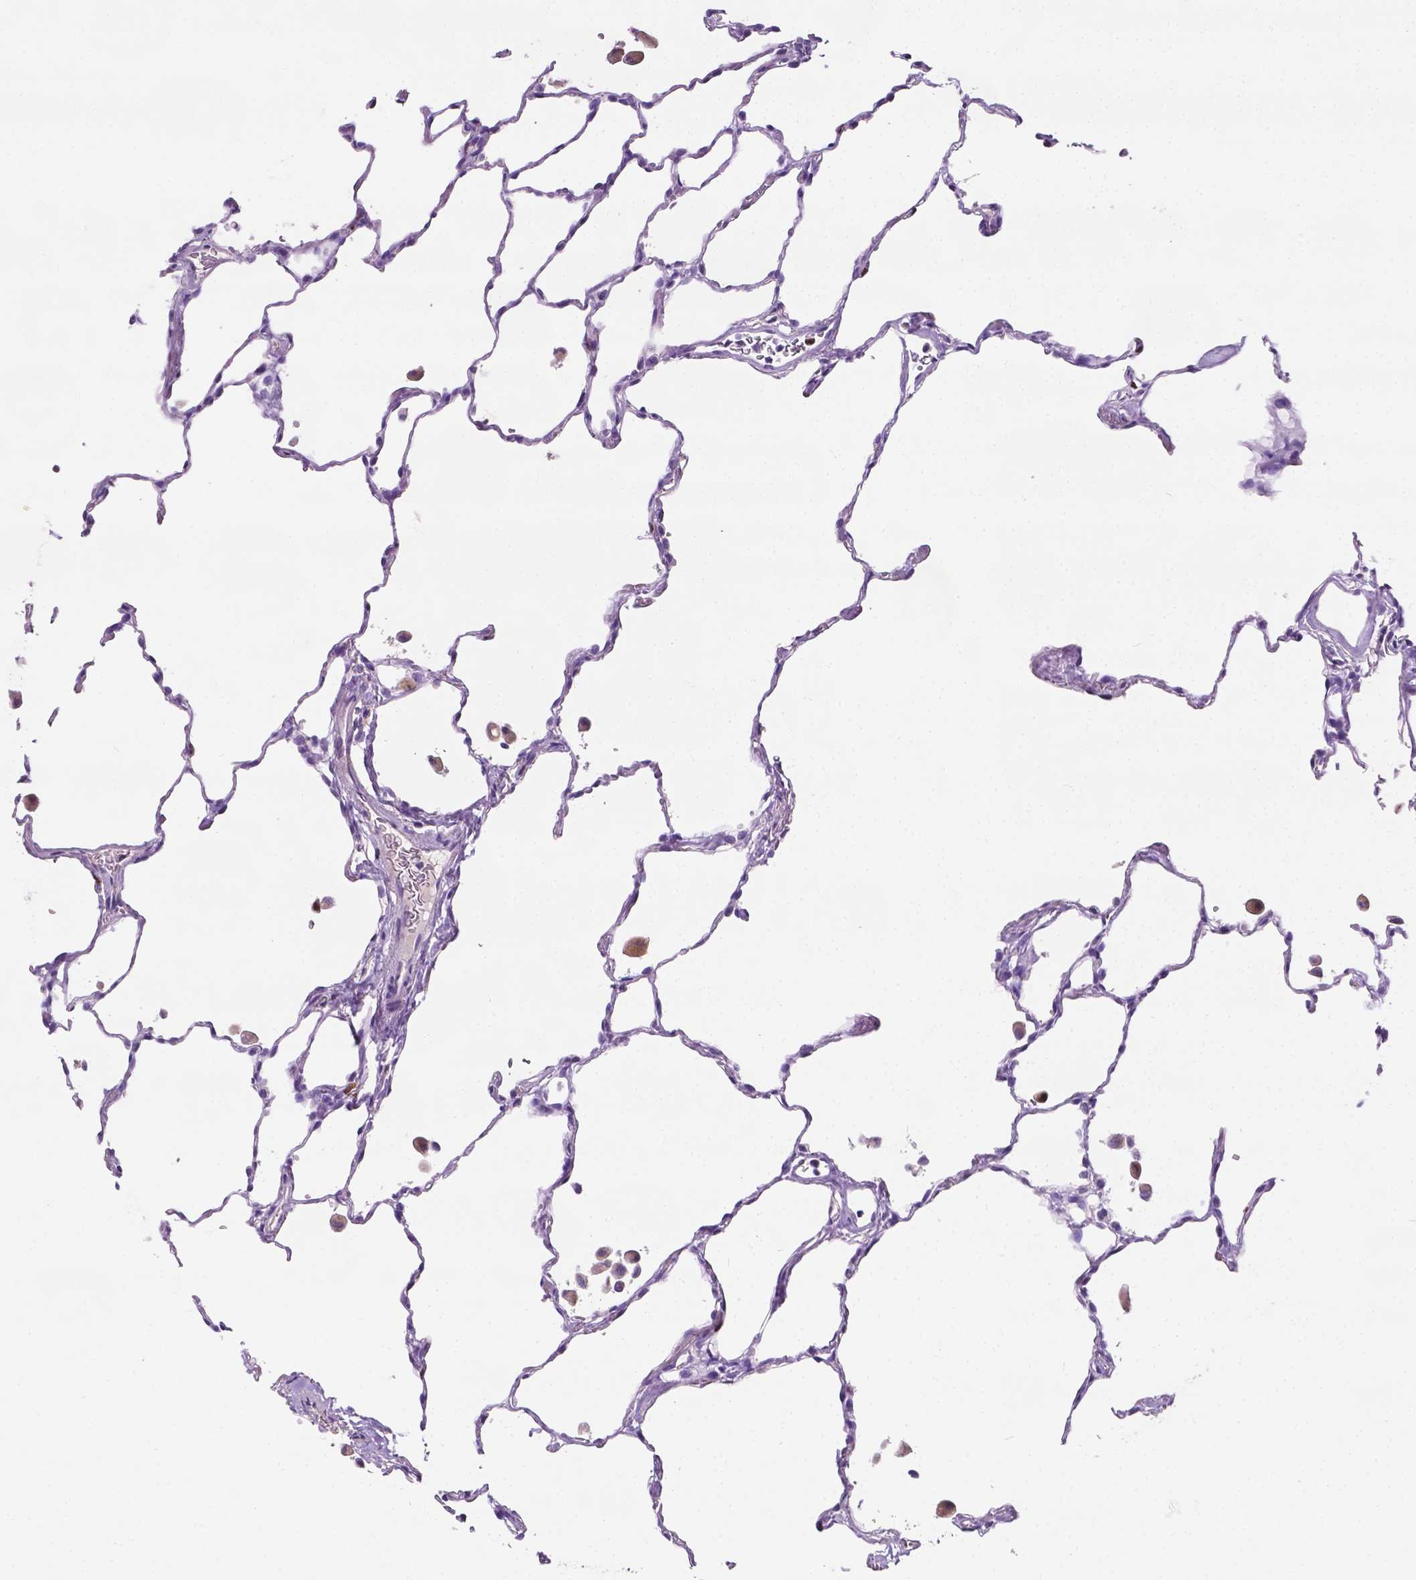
{"staining": {"intensity": "negative", "quantity": "none", "location": "none"}, "tissue": "lung", "cell_type": "Alveolar cells", "image_type": "normal", "snomed": [{"axis": "morphology", "description": "Normal tissue, NOS"}, {"axis": "topography", "description": "Lung"}], "caption": "Protein analysis of unremarkable lung exhibits no significant positivity in alveolar cells.", "gene": "SIAH2", "patient": {"sex": "female", "age": 47}}